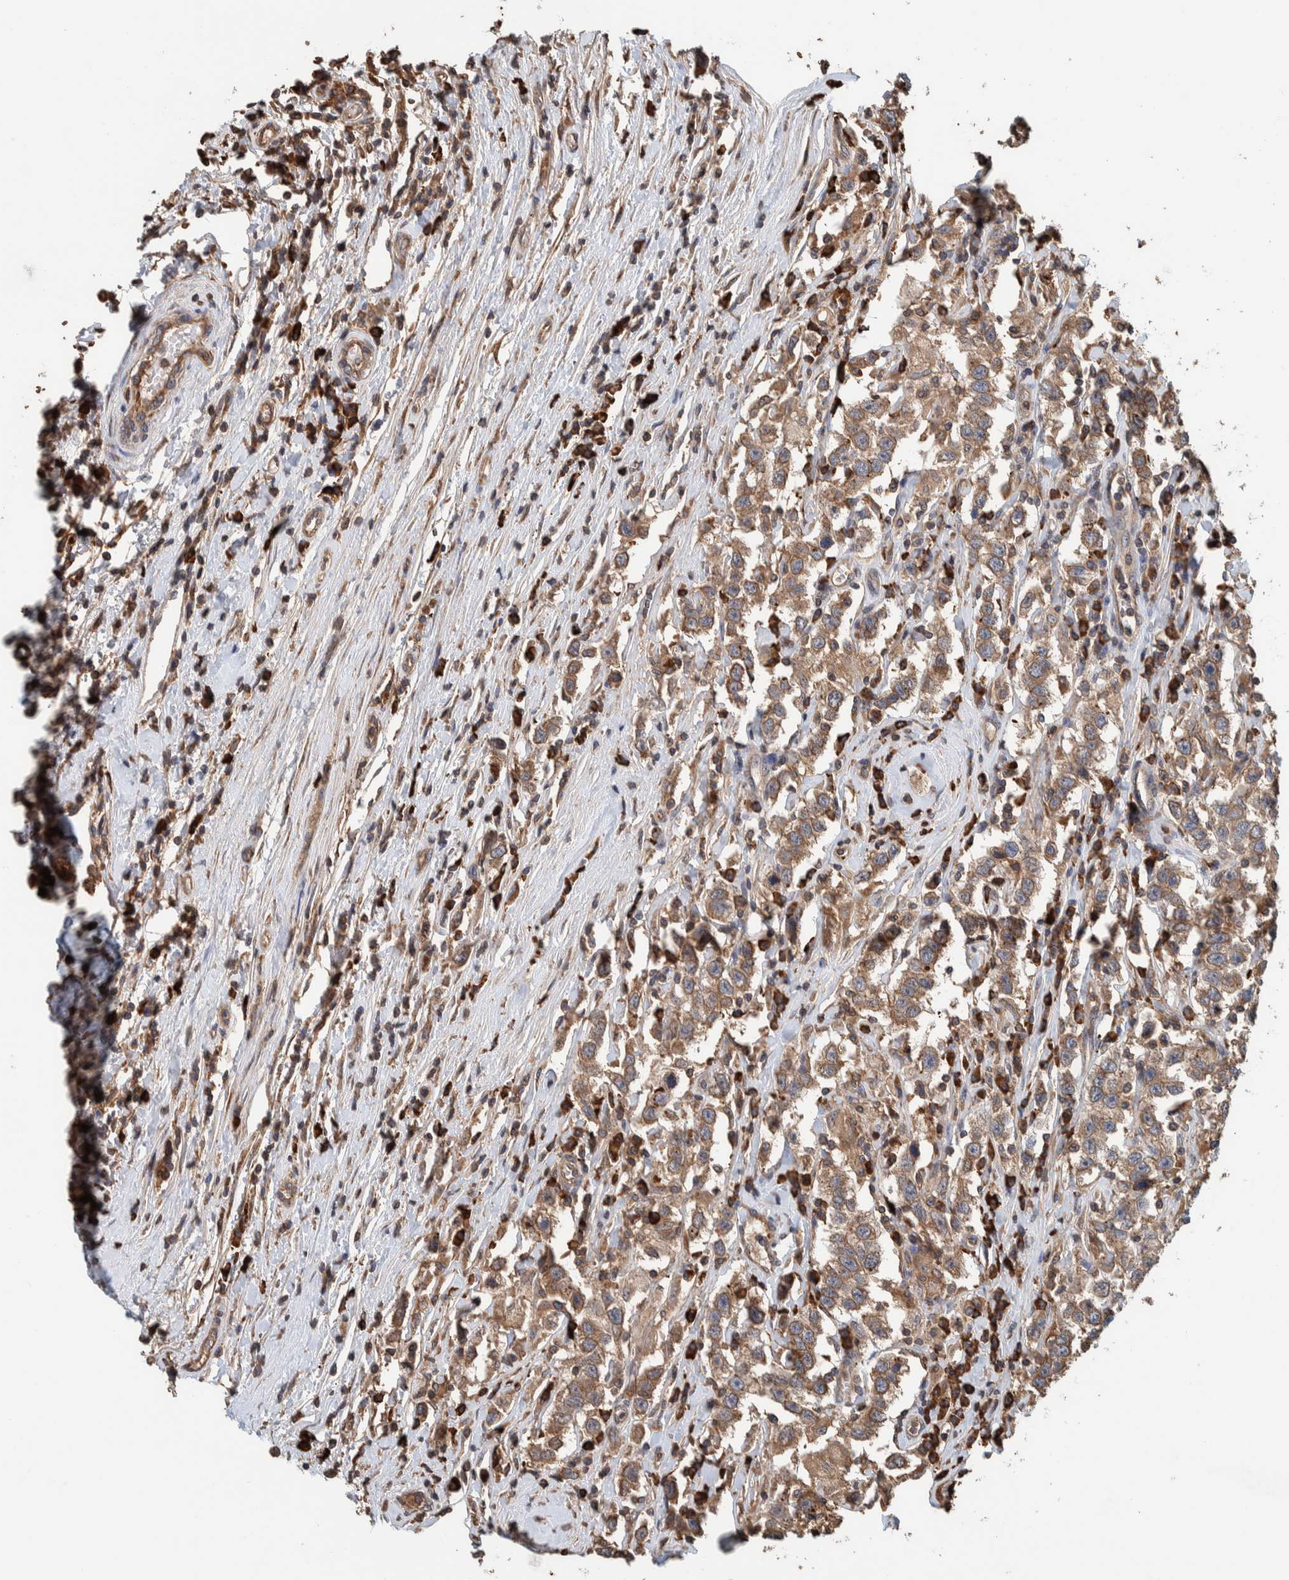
{"staining": {"intensity": "moderate", "quantity": ">75%", "location": "cytoplasmic/membranous"}, "tissue": "testis cancer", "cell_type": "Tumor cells", "image_type": "cancer", "snomed": [{"axis": "morphology", "description": "Seminoma, NOS"}, {"axis": "topography", "description": "Testis"}], "caption": "Human testis cancer stained for a protein (brown) reveals moderate cytoplasmic/membranous positive staining in approximately >75% of tumor cells.", "gene": "PLA2G3", "patient": {"sex": "male", "age": 41}}